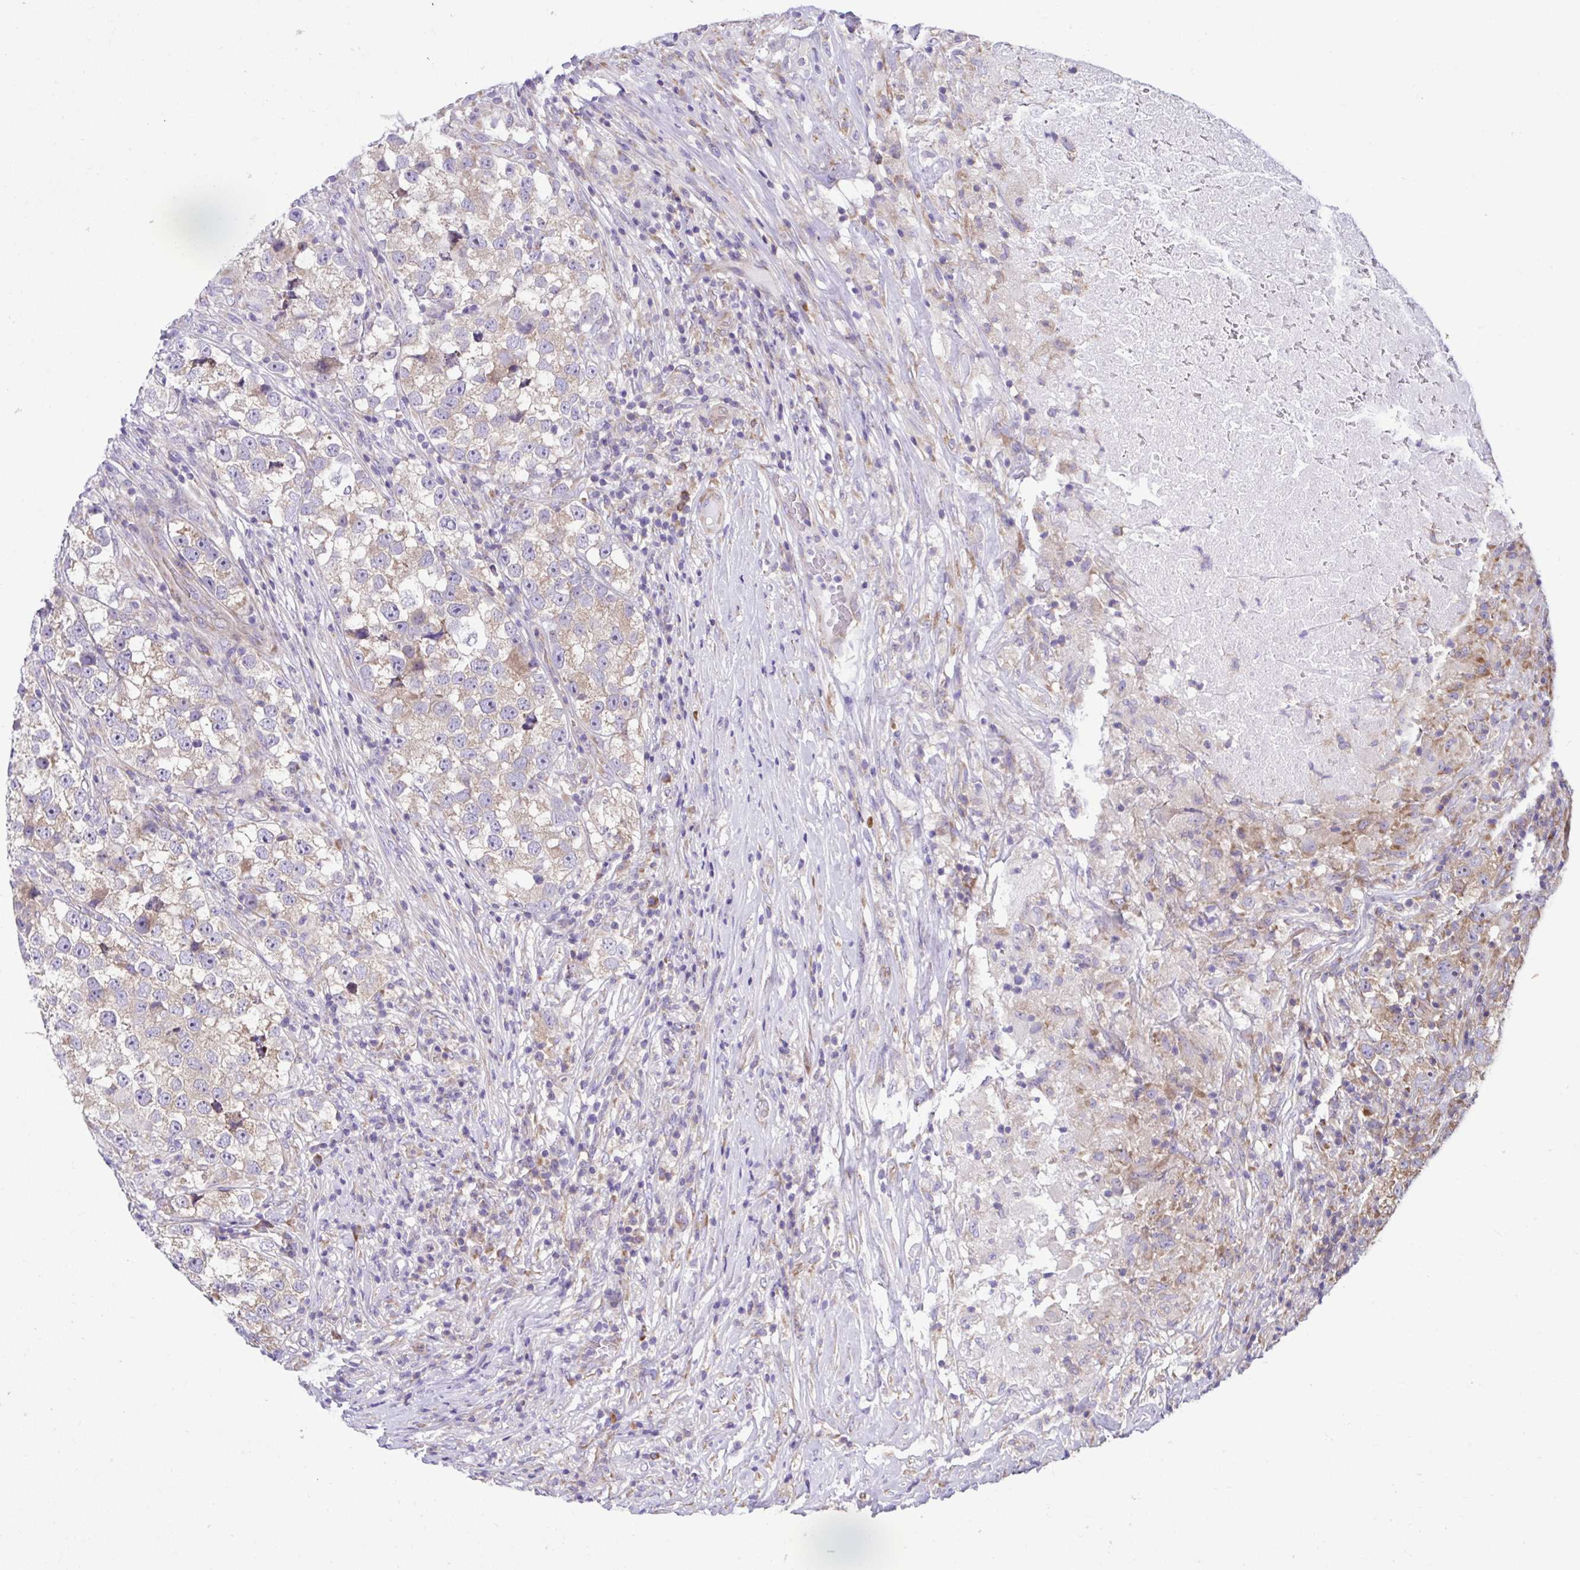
{"staining": {"intensity": "weak", "quantity": "25%-75%", "location": "cytoplasmic/membranous"}, "tissue": "testis cancer", "cell_type": "Tumor cells", "image_type": "cancer", "snomed": [{"axis": "morphology", "description": "Seminoma, NOS"}, {"axis": "topography", "description": "Testis"}], "caption": "Immunohistochemical staining of testis seminoma shows low levels of weak cytoplasmic/membranous positivity in approximately 25%-75% of tumor cells. The staining was performed using DAB to visualize the protein expression in brown, while the nuclei were stained in blue with hematoxylin (Magnification: 20x).", "gene": "RPL7", "patient": {"sex": "male", "age": 46}}